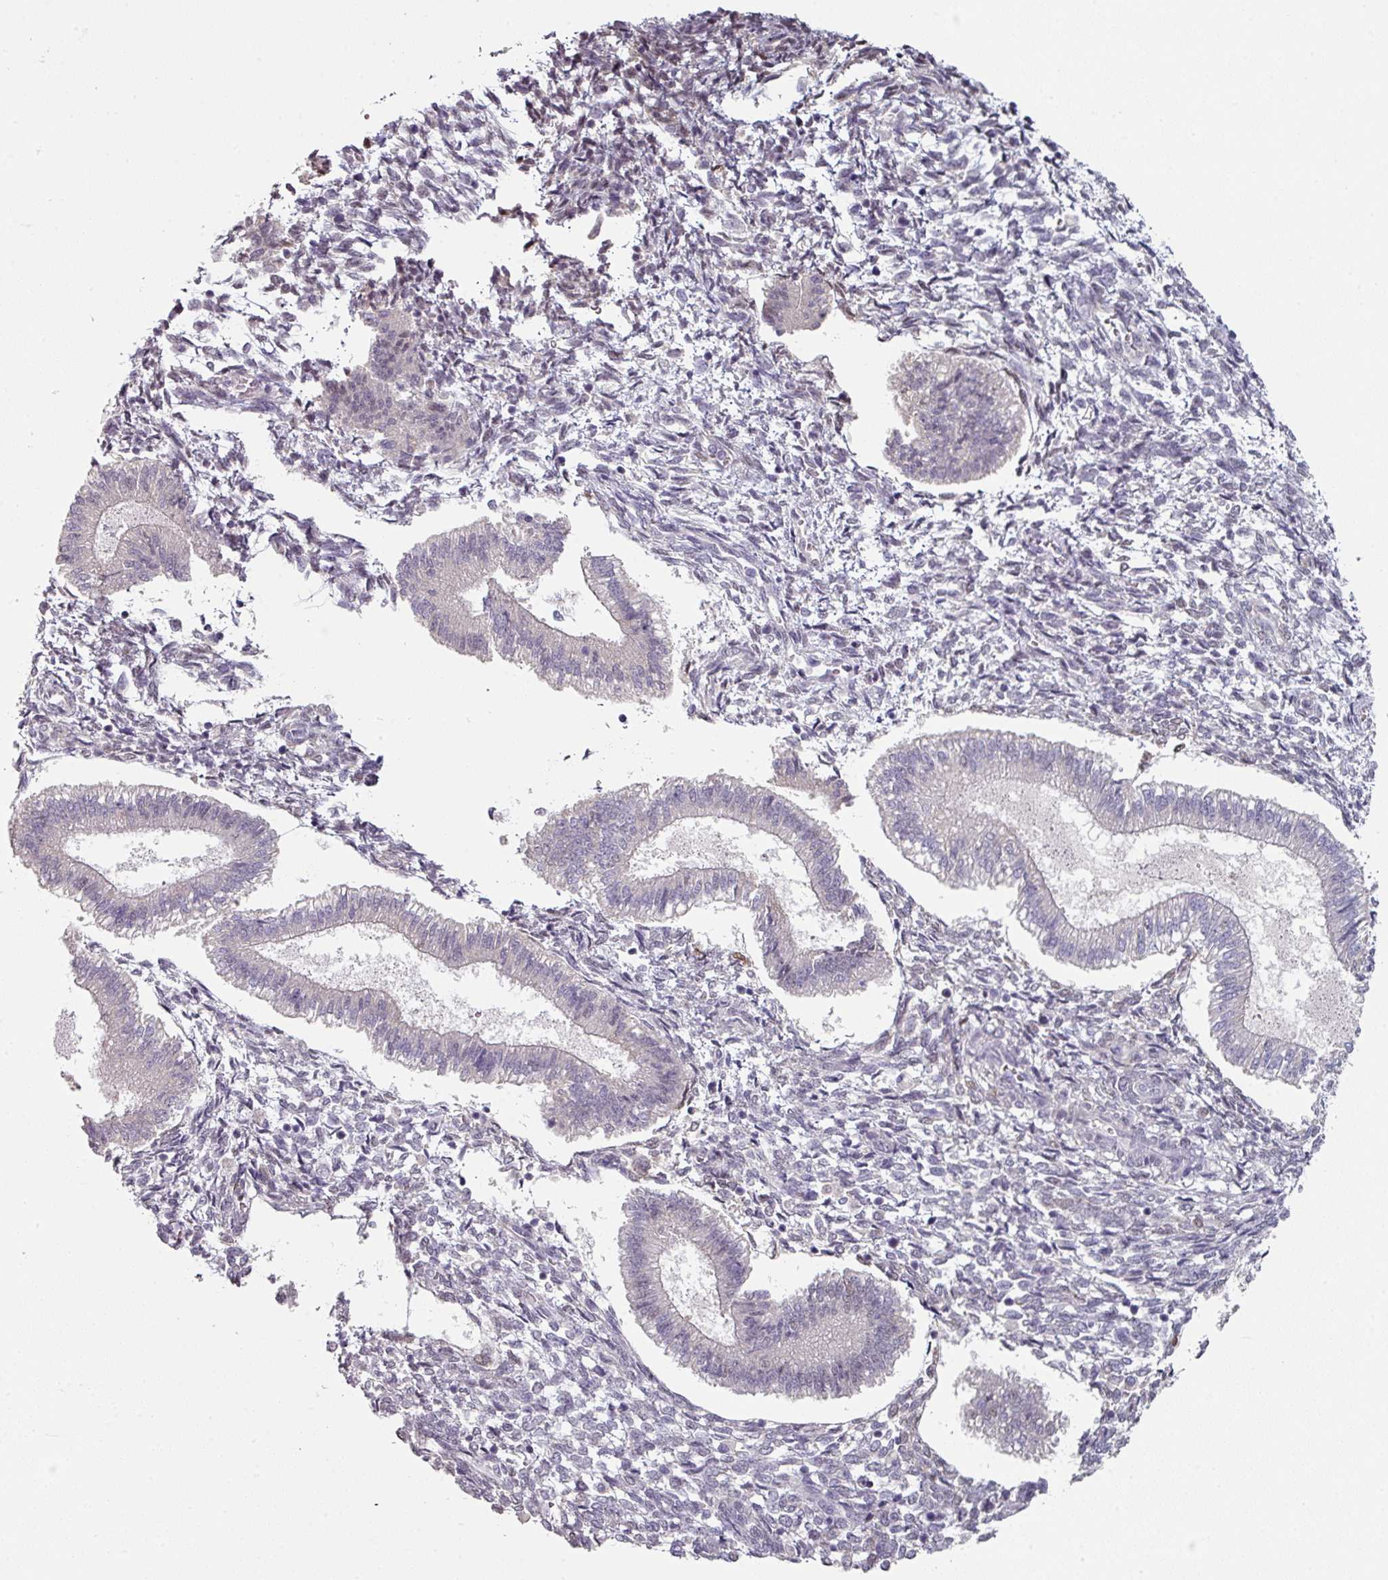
{"staining": {"intensity": "negative", "quantity": "none", "location": "none"}, "tissue": "endometrium", "cell_type": "Cells in endometrial stroma", "image_type": "normal", "snomed": [{"axis": "morphology", "description": "Normal tissue, NOS"}, {"axis": "topography", "description": "Endometrium"}], "caption": "High power microscopy histopathology image of an IHC micrograph of normal endometrium, revealing no significant positivity in cells in endometrial stroma. (DAB (3,3'-diaminobenzidine) IHC, high magnification).", "gene": "ELK1", "patient": {"sex": "female", "age": 25}}